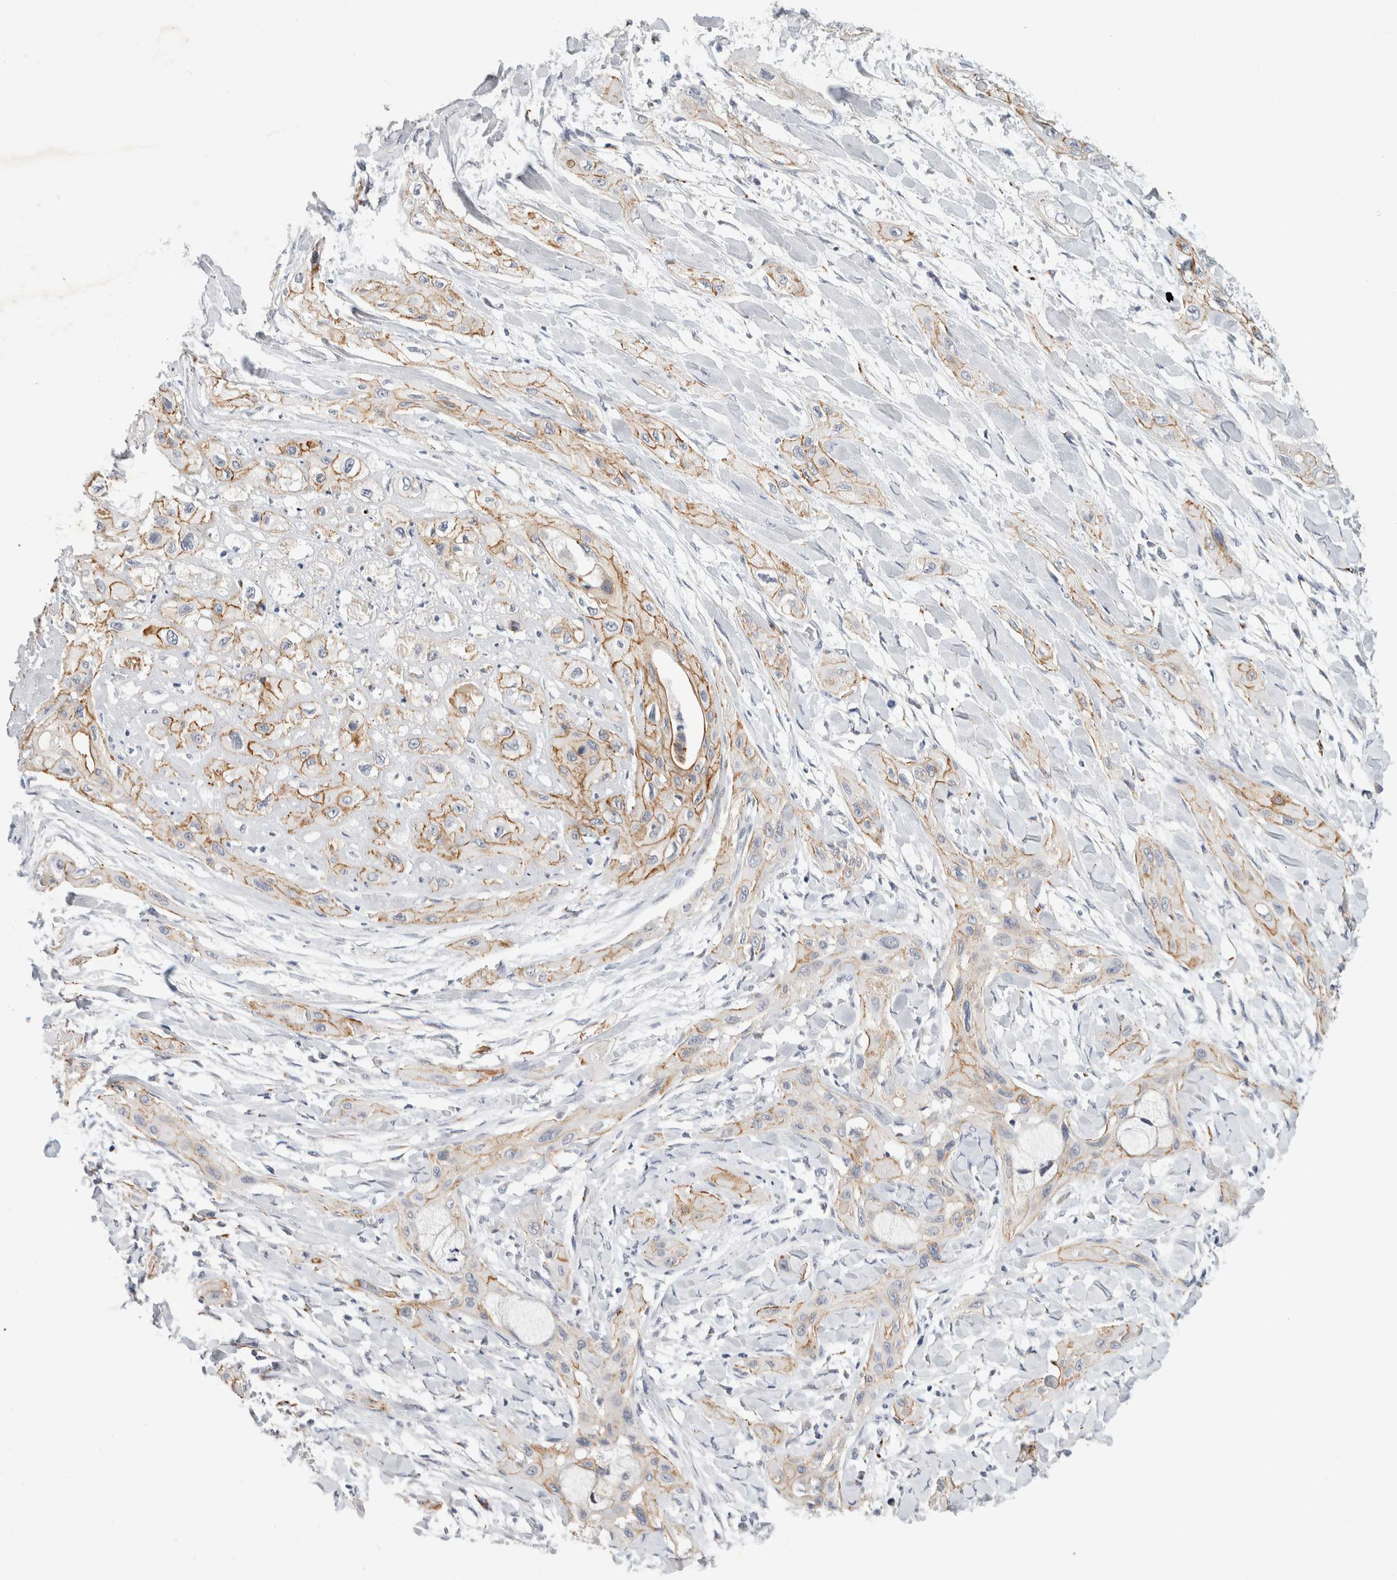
{"staining": {"intensity": "moderate", "quantity": "25%-75%", "location": "cytoplasmic/membranous"}, "tissue": "lung cancer", "cell_type": "Tumor cells", "image_type": "cancer", "snomed": [{"axis": "morphology", "description": "Squamous cell carcinoma, NOS"}, {"axis": "topography", "description": "Lung"}], "caption": "IHC photomicrograph of neoplastic tissue: human lung cancer stained using immunohistochemistry reveals medium levels of moderate protein expression localized specifically in the cytoplasmic/membranous of tumor cells, appearing as a cytoplasmic/membranous brown color.", "gene": "NIPA1", "patient": {"sex": "female", "age": 47}}